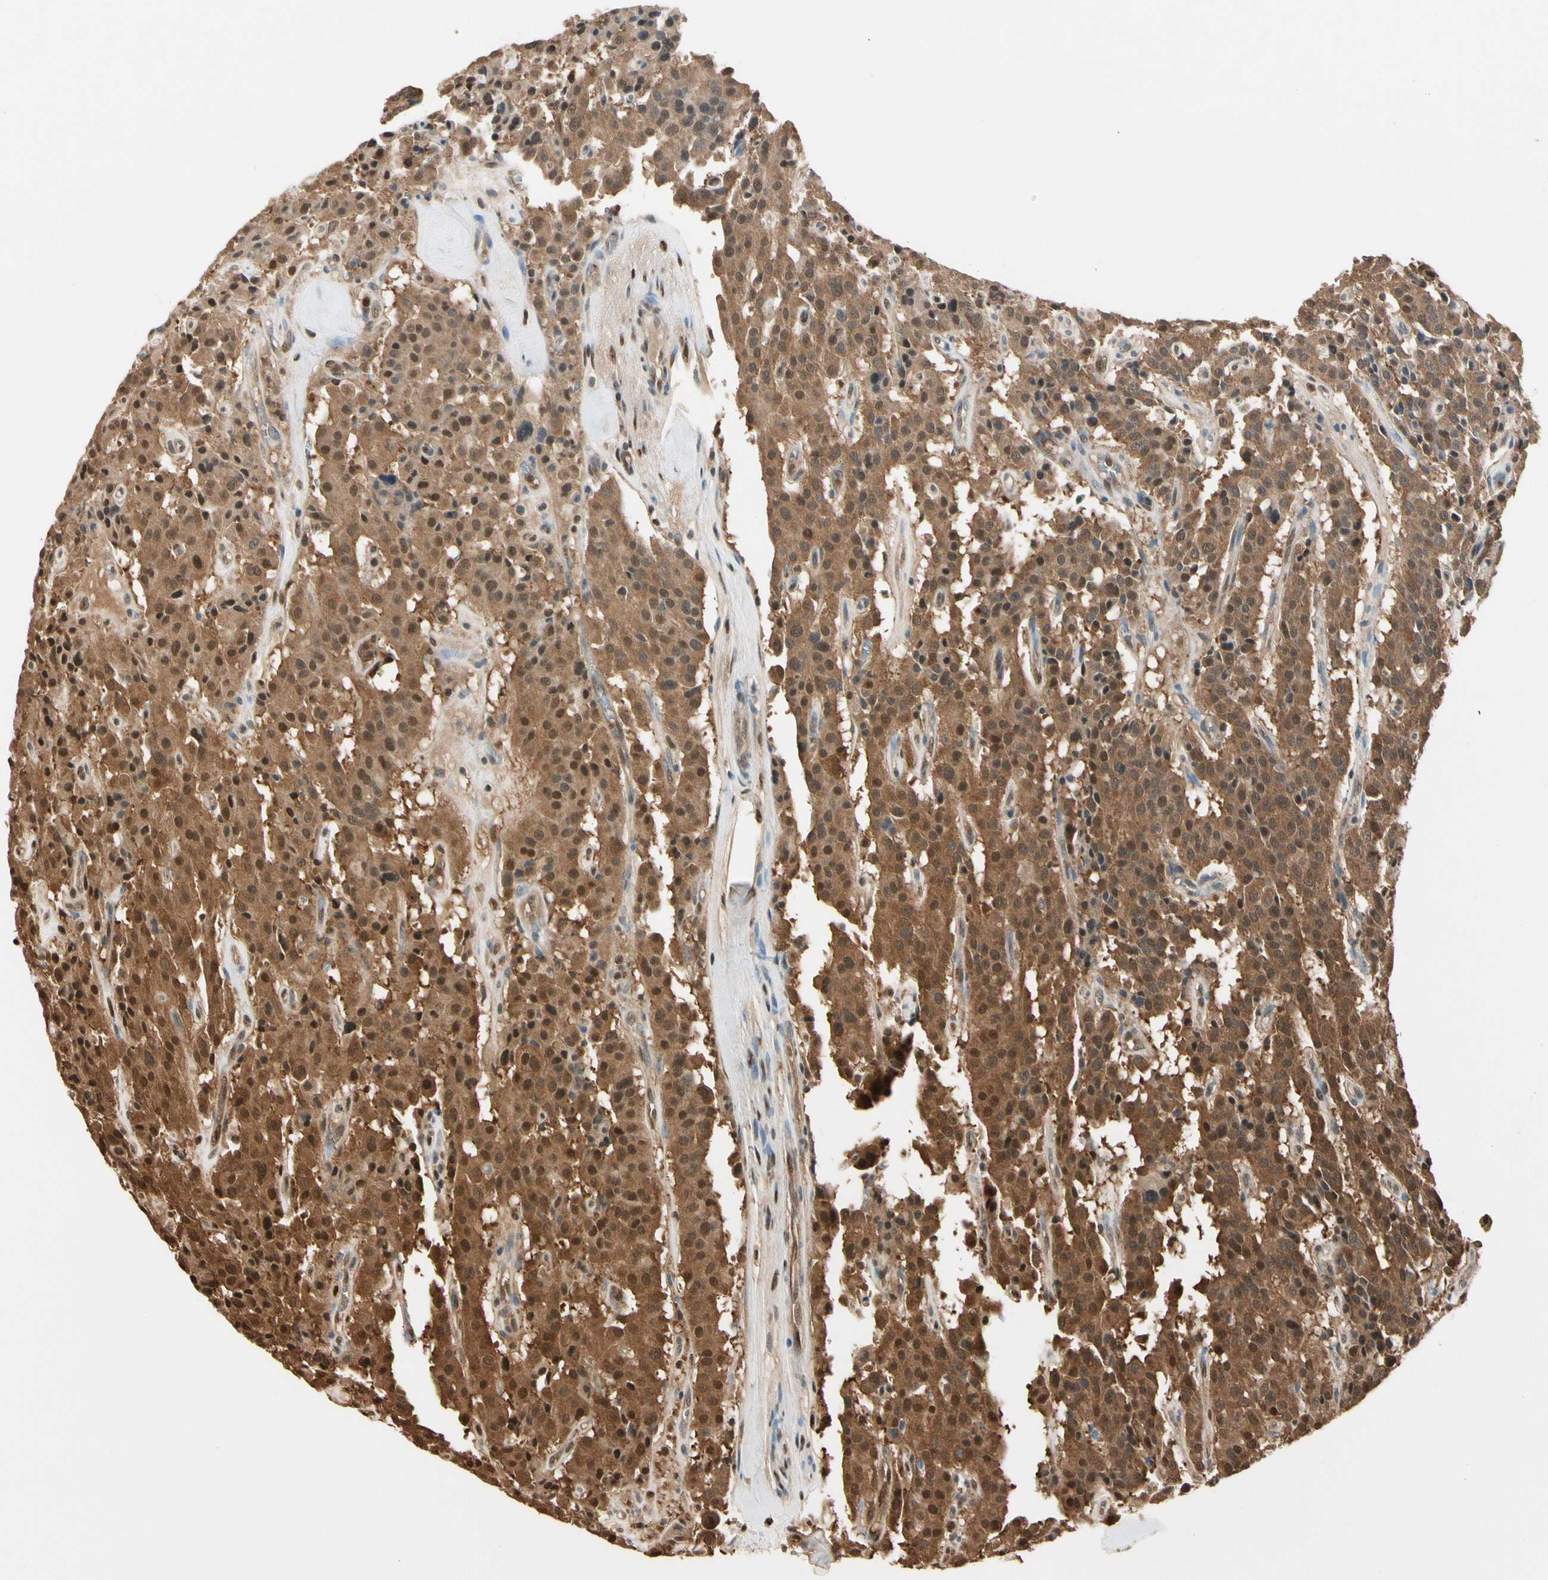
{"staining": {"intensity": "moderate", "quantity": ">75%", "location": "cytoplasmic/membranous,nuclear"}, "tissue": "carcinoid", "cell_type": "Tumor cells", "image_type": "cancer", "snomed": [{"axis": "morphology", "description": "Carcinoid, malignant, NOS"}, {"axis": "topography", "description": "Lung"}], "caption": "Carcinoid (malignant) stained with a brown dye demonstrates moderate cytoplasmic/membranous and nuclear positive positivity in approximately >75% of tumor cells.", "gene": "PNCK", "patient": {"sex": "male", "age": 30}}